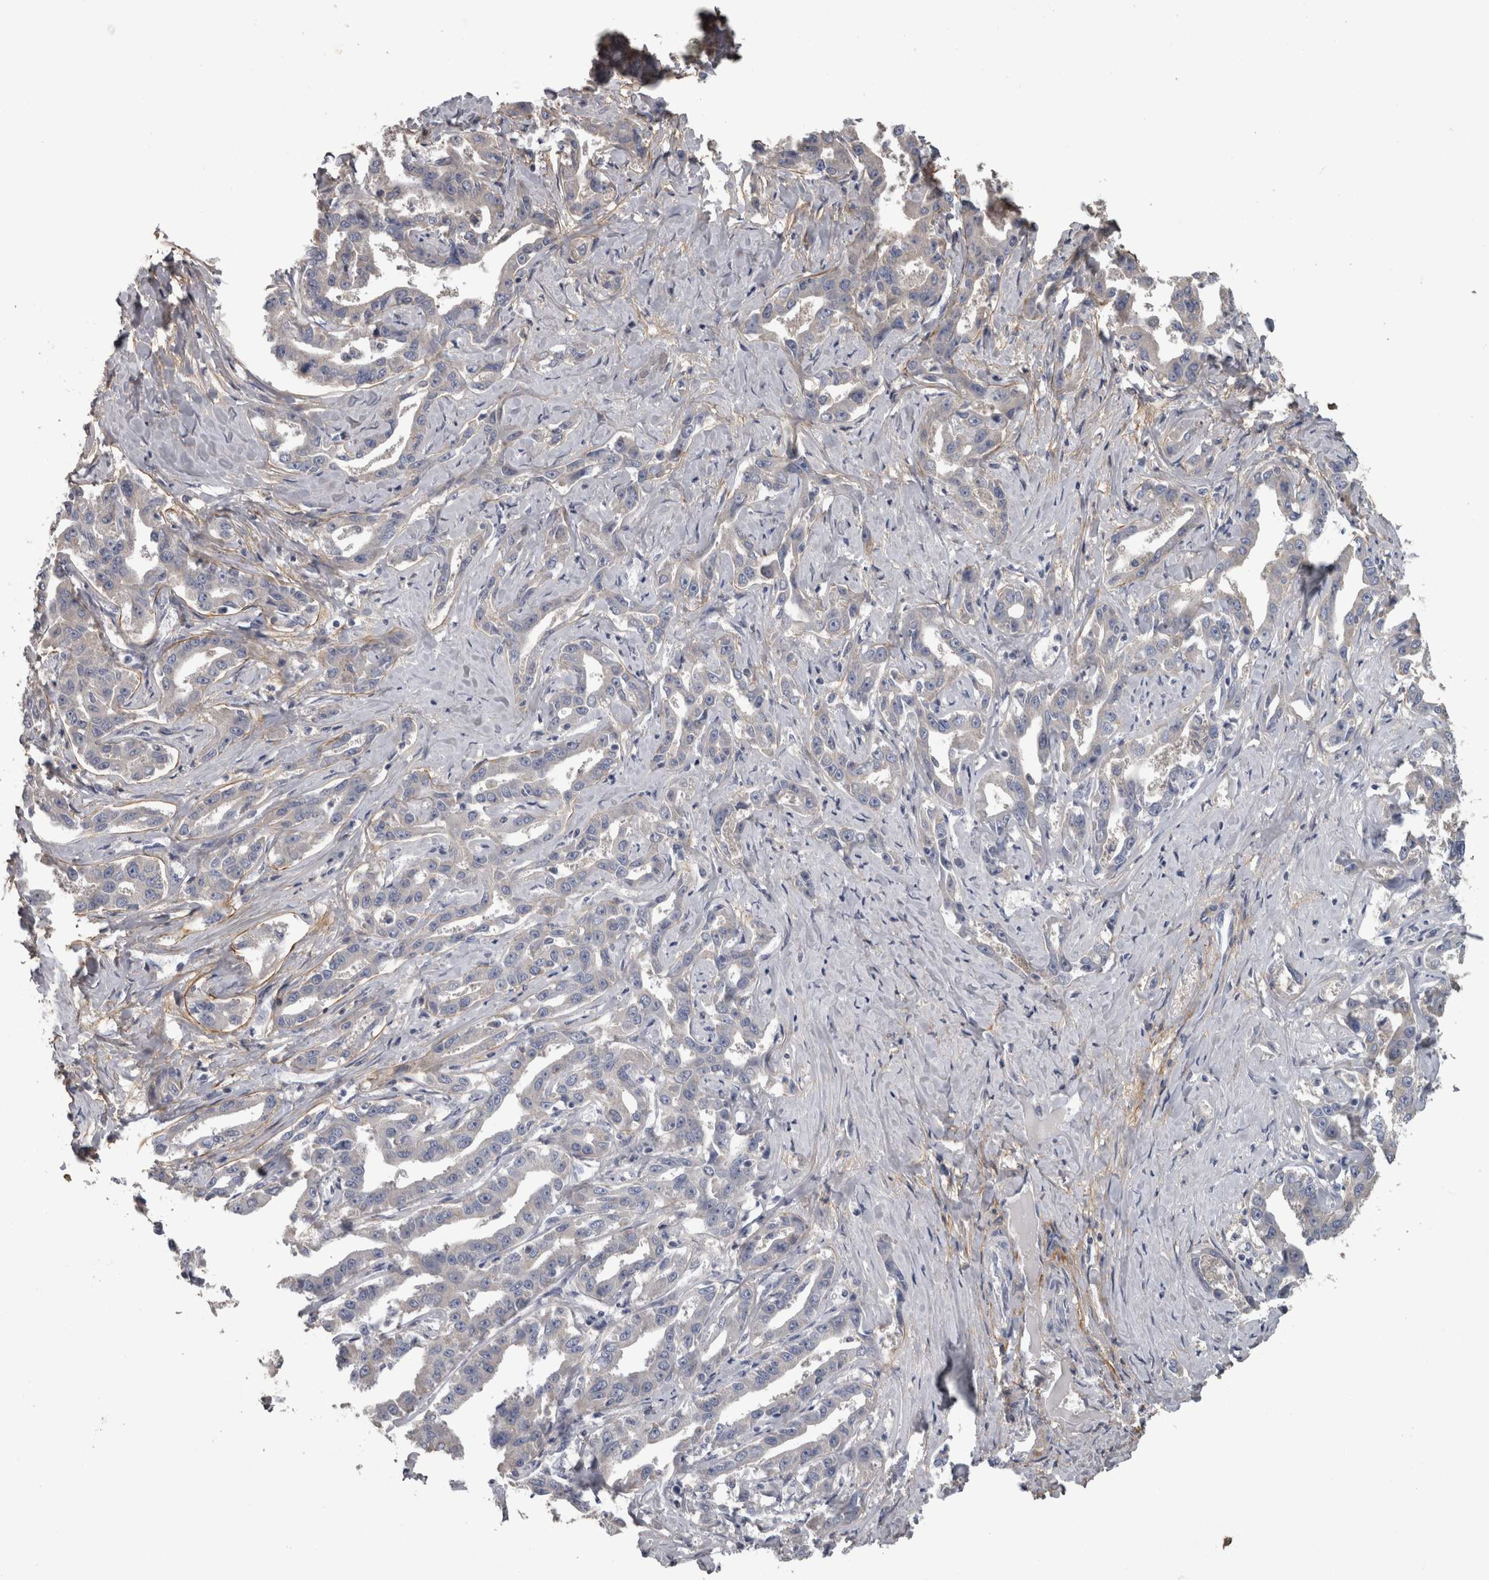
{"staining": {"intensity": "negative", "quantity": "none", "location": "none"}, "tissue": "liver cancer", "cell_type": "Tumor cells", "image_type": "cancer", "snomed": [{"axis": "morphology", "description": "Cholangiocarcinoma"}, {"axis": "topography", "description": "Liver"}], "caption": "Tumor cells are negative for brown protein staining in liver cancer.", "gene": "EFEMP2", "patient": {"sex": "male", "age": 59}}